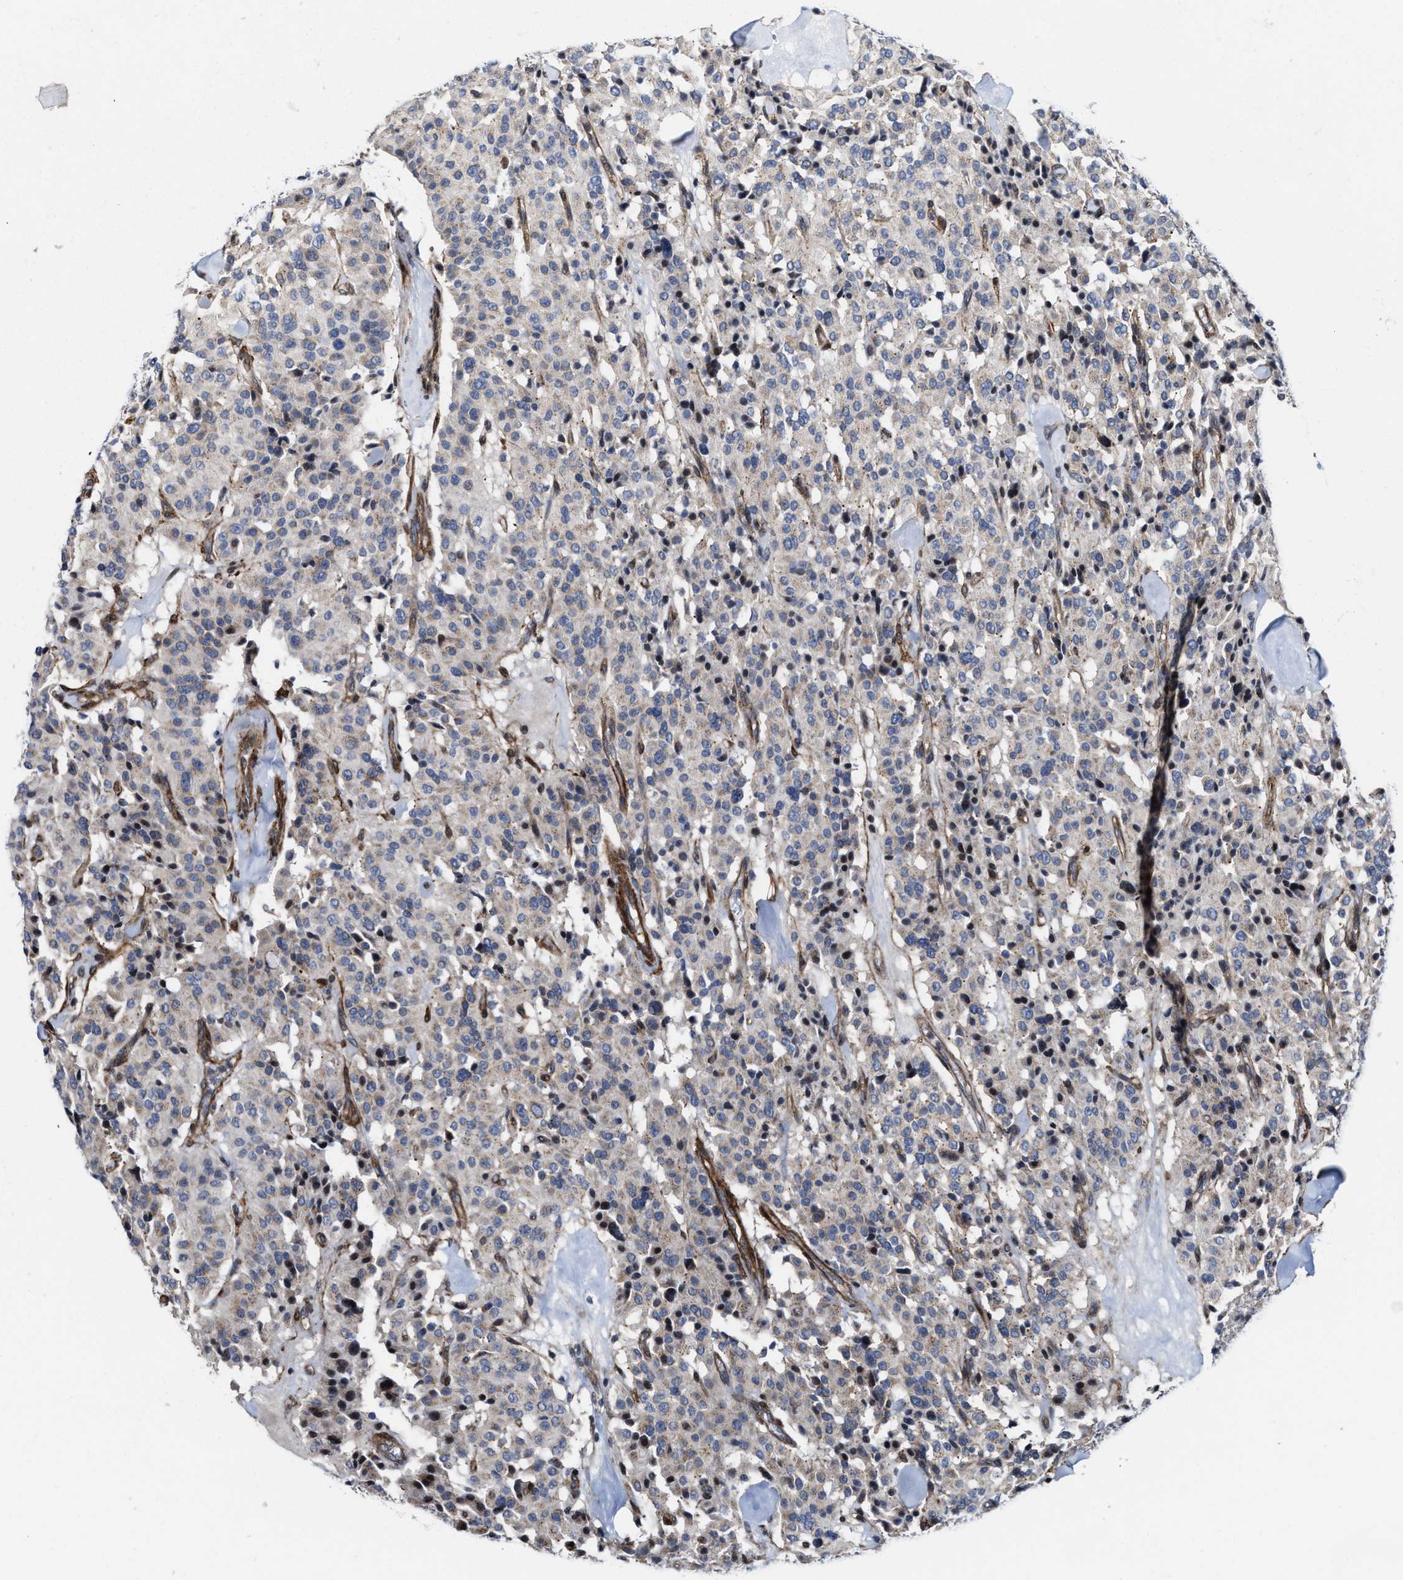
{"staining": {"intensity": "negative", "quantity": "none", "location": "none"}, "tissue": "carcinoid", "cell_type": "Tumor cells", "image_type": "cancer", "snomed": [{"axis": "morphology", "description": "Carcinoid, malignant, NOS"}, {"axis": "topography", "description": "Lung"}], "caption": "This is an immunohistochemistry (IHC) micrograph of carcinoid. There is no expression in tumor cells.", "gene": "TGFB1I1", "patient": {"sex": "male", "age": 30}}